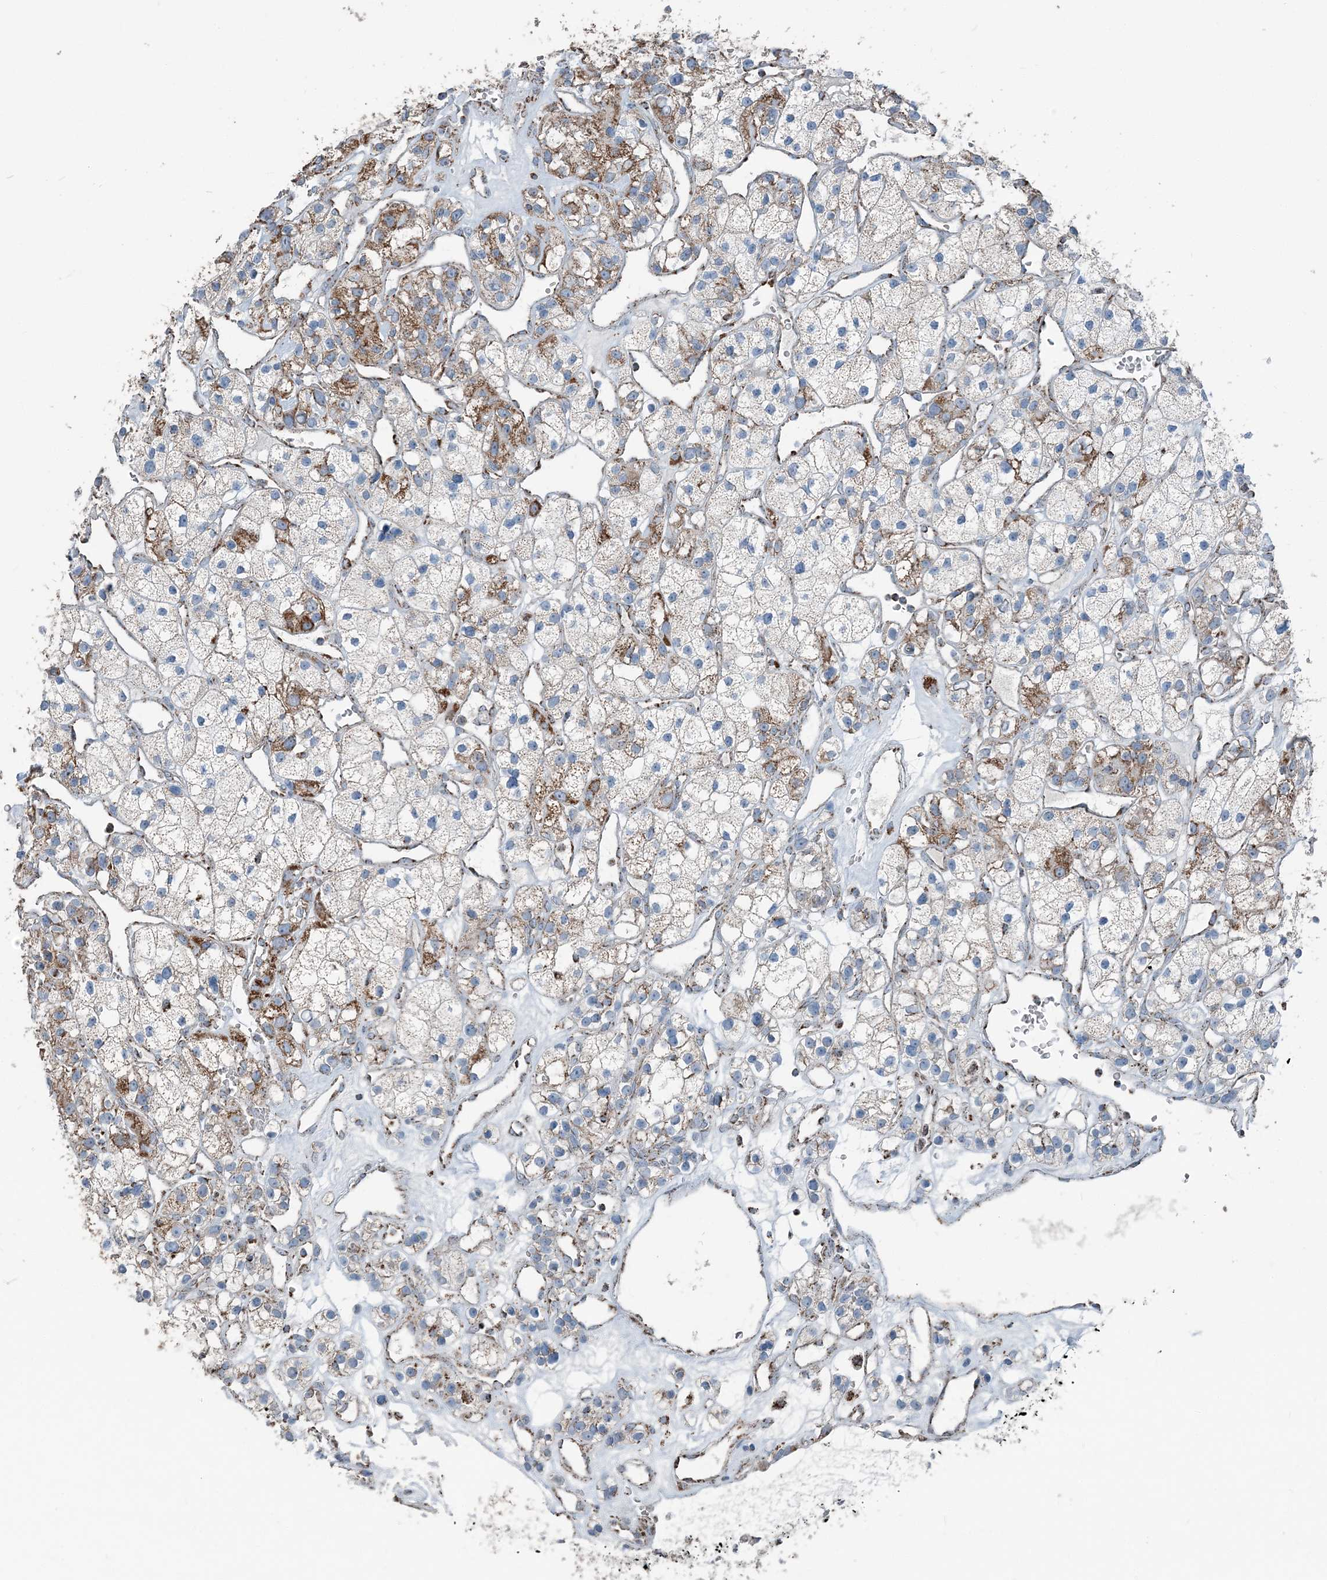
{"staining": {"intensity": "moderate", "quantity": "<25%", "location": "cytoplasmic/membranous"}, "tissue": "renal cancer", "cell_type": "Tumor cells", "image_type": "cancer", "snomed": [{"axis": "morphology", "description": "Adenocarcinoma, NOS"}, {"axis": "topography", "description": "Kidney"}], "caption": "IHC (DAB (3,3'-diaminobenzidine)) staining of human renal adenocarcinoma exhibits moderate cytoplasmic/membranous protein expression in about <25% of tumor cells.", "gene": "SUCLG1", "patient": {"sex": "female", "age": 57}}